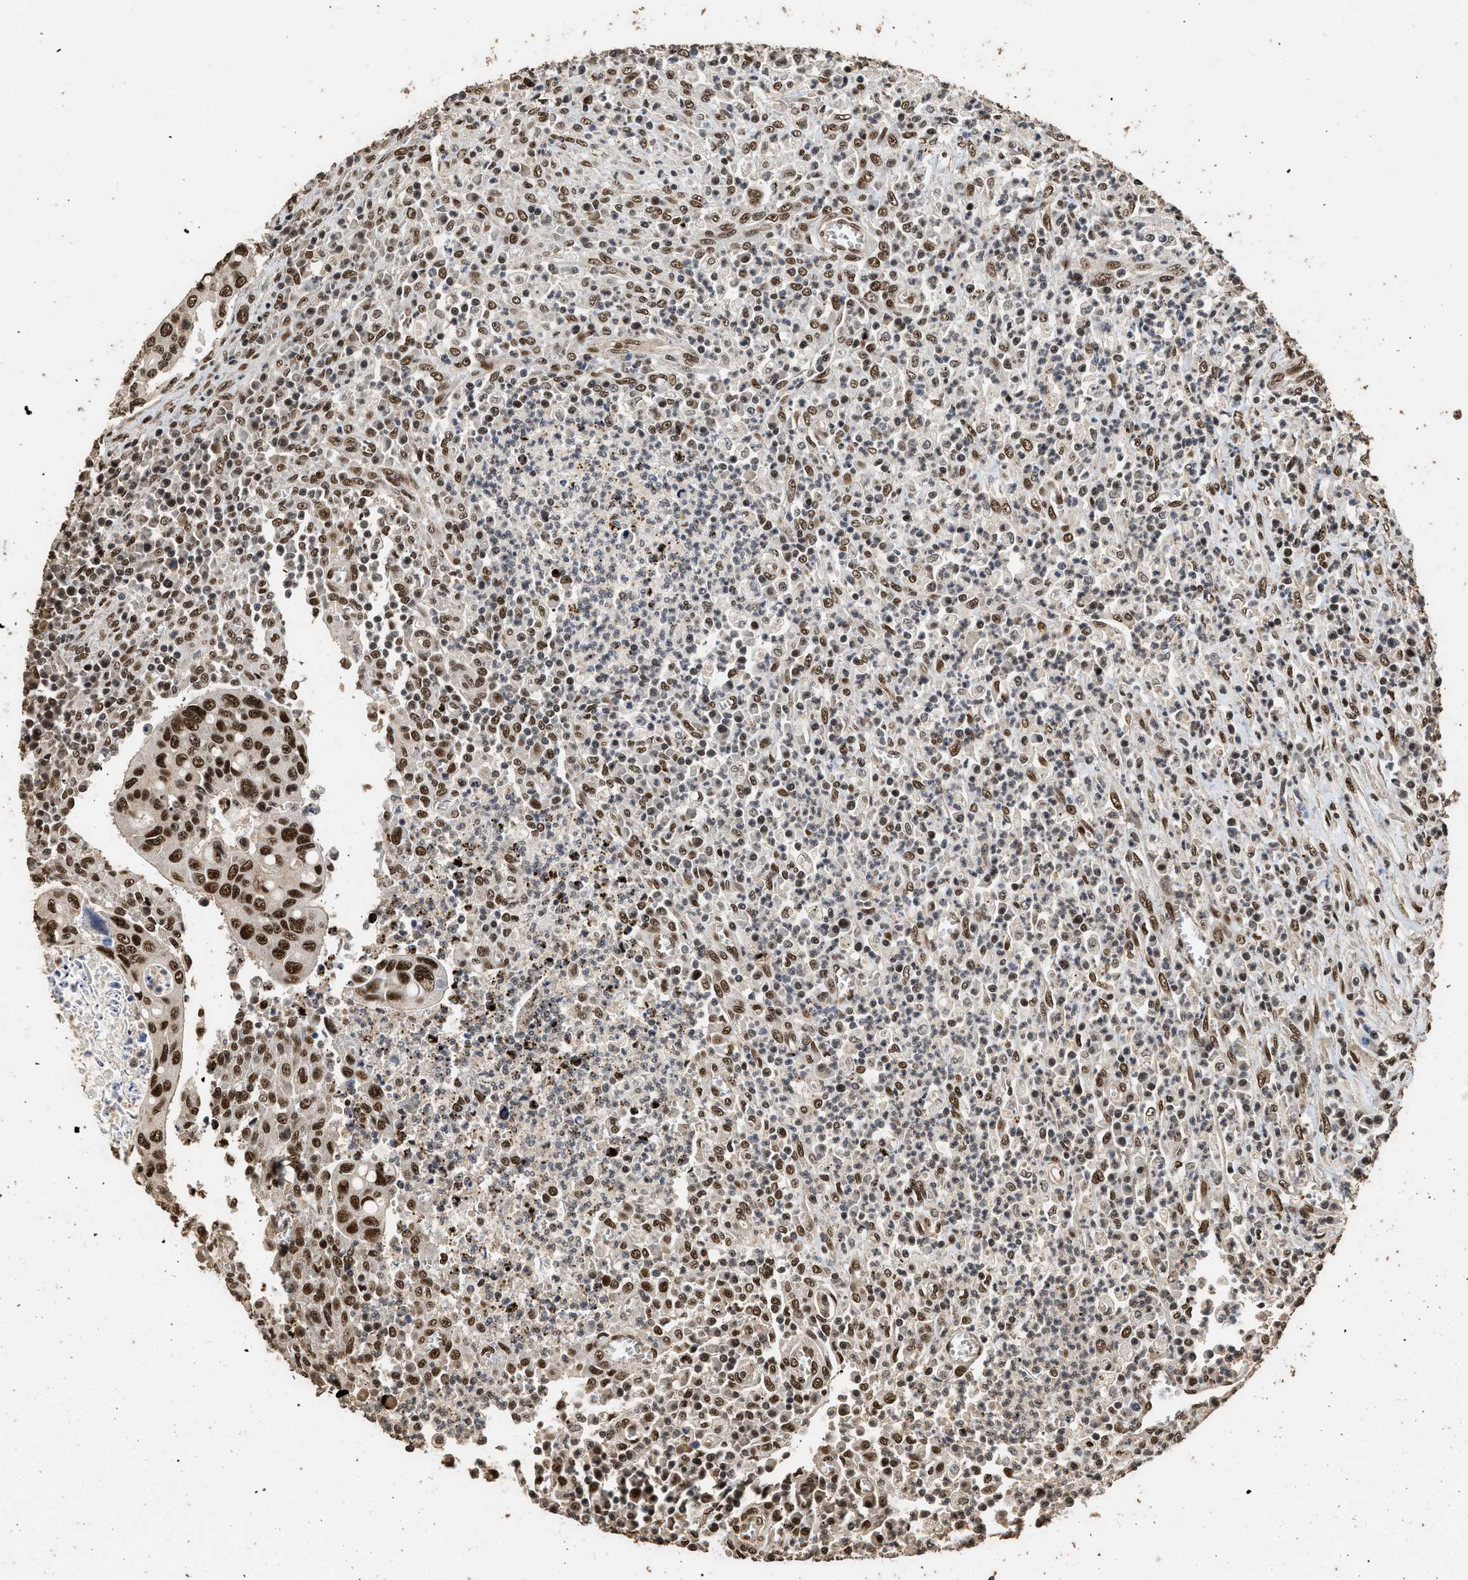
{"staining": {"intensity": "strong", "quantity": ">75%", "location": "nuclear"}, "tissue": "colorectal cancer", "cell_type": "Tumor cells", "image_type": "cancer", "snomed": [{"axis": "morphology", "description": "Inflammation, NOS"}, {"axis": "morphology", "description": "Adenocarcinoma, NOS"}, {"axis": "topography", "description": "Colon"}], "caption": "There is high levels of strong nuclear expression in tumor cells of adenocarcinoma (colorectal), as demonstrated by immunohistochemical staining (brown color).", "gene": "PPP4R3B", "patient": {"sex": "male", "age": 72}}